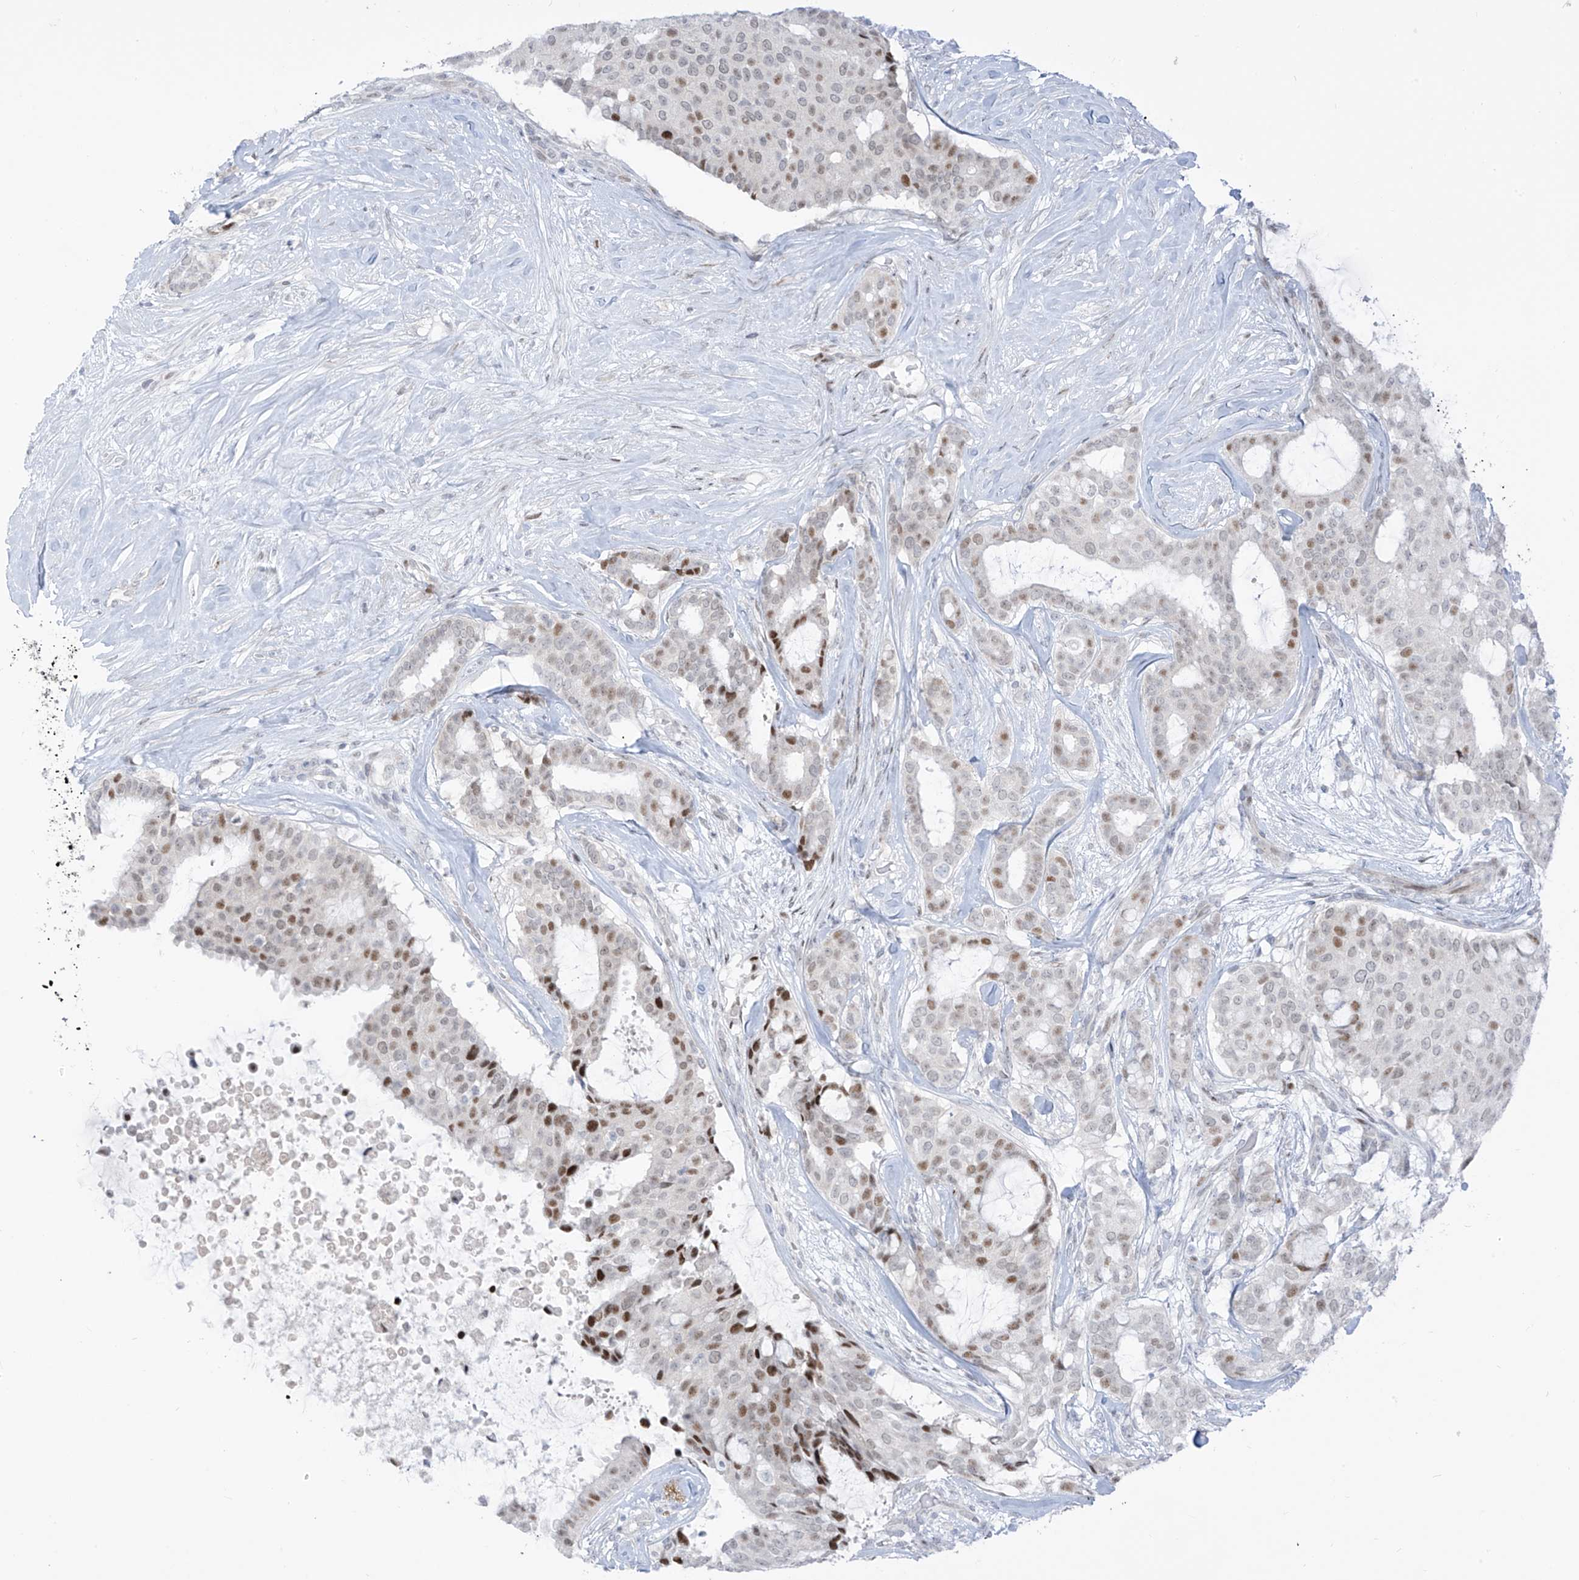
{"staining": {"intensity": "moderate", "quantity": "25%-75%", "location": "nuclear"}, "tissue": "breast cancer", "cell_type": "Tumor cells", "image_type": "cancer", "snomed": [{"axis": "morphology", "description": "Duct carcinoma"}, {"axis": "topography", "description": "Breast"}], "caption": "The micrograph shows a brown stain indicating the presence of a protein in the nuclear of tumor cells in breast cancer.", "gene": "LIN9", "patient": {"sex": "female", "age": 75}}